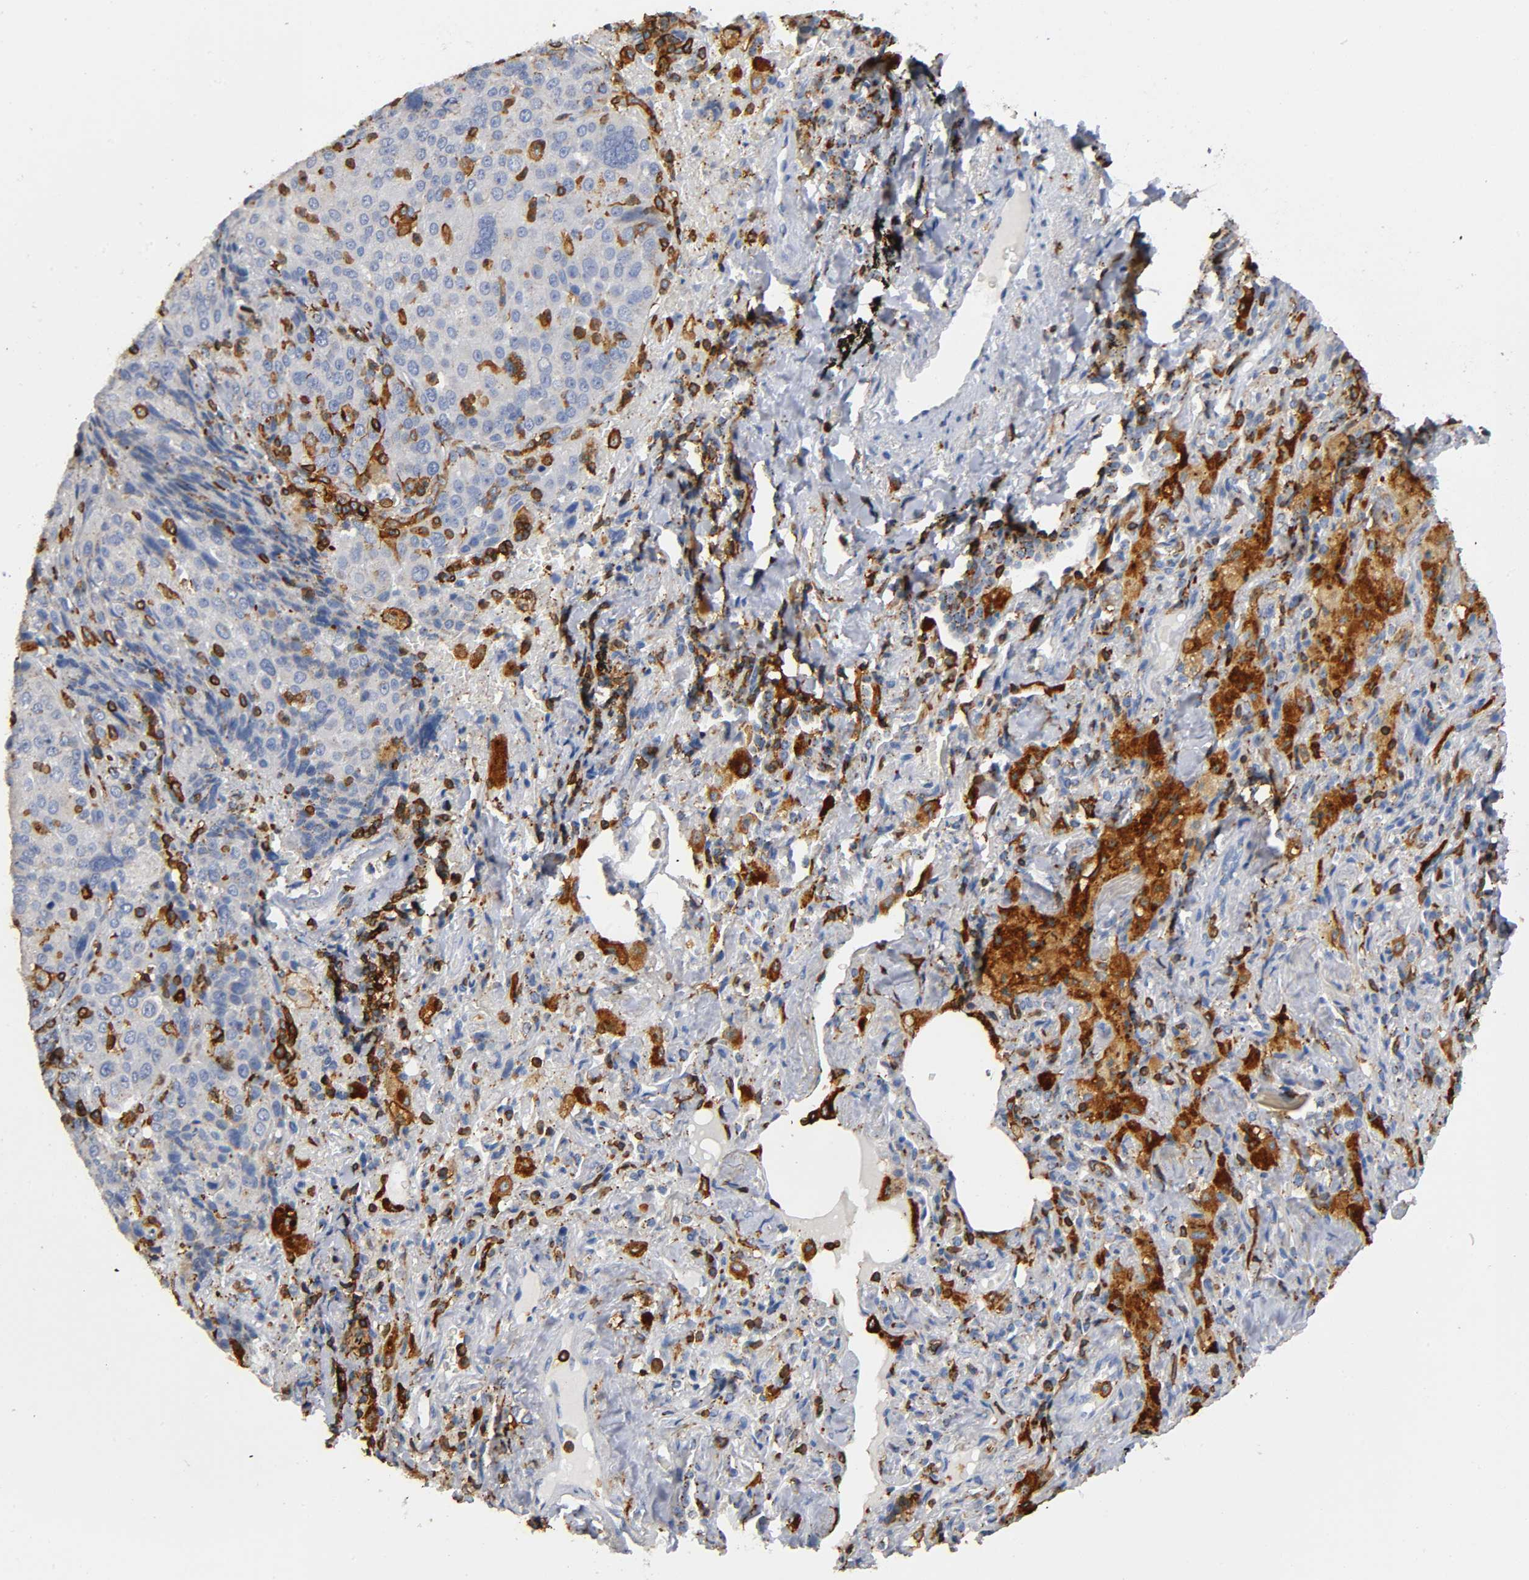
{"staining": {"intensity": "weak", "quantity": "25%-75%", "location": "cytoplasmic/membranous"}, "tissue": "lung cancer", "cell_type": "Tumor cells", "image_type": "cancer", "snomed": [{"axis": "morphology", "description": "Squamous cell carcinoma, NOS"}, {"axis": "topography", "description": "Lung"}], "caption": "Immunohistochemical staining of human lung cancer (squamous cell carcinoma) exhibits low levels of weak cytoplasmic/membranous positivity in approximately 25%-75% of tumor cells.", "gene": "CAPN10", "patient": {"sex": "male", "age": 54}}